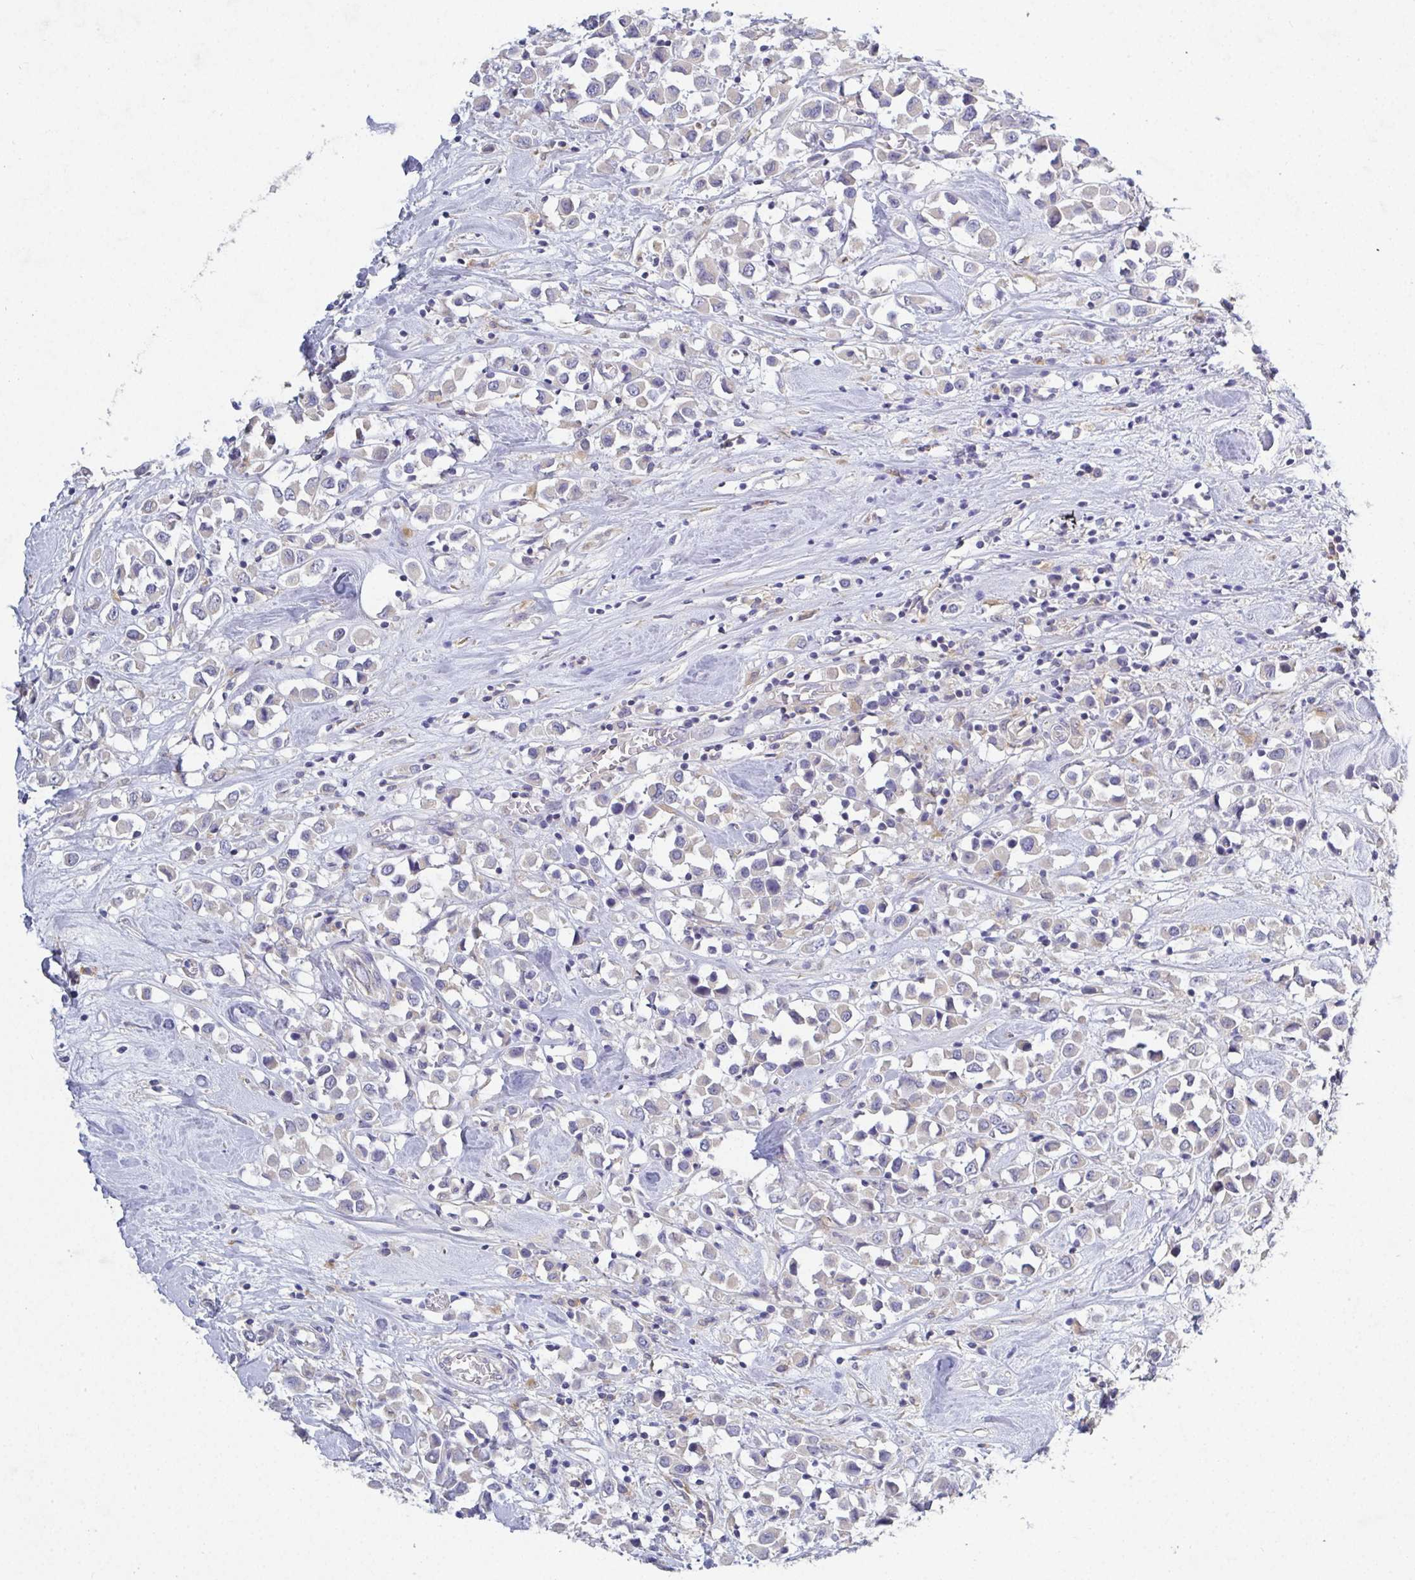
{"staining": {"intensity": "negative", "quantity": "none", "location": "none"}, "tissue": "breast cancer", "cell_type": "Tumor cells", "image_type": "cancer", "snomed": [{"axis": "morphology", "description": "Duct carcinoma"}, {"axis": "topography", "description": "Breast"}], "caption": "High magnification brightfield microscopy of breast cancer stained with DAB (3,3'-diaminobenzidine) (brown) and counterstained with hematoxylin (blue): tumor cells show no significant staining.", "gene": "GALNT13", "patient": {"sex": "female", "age": 61}}